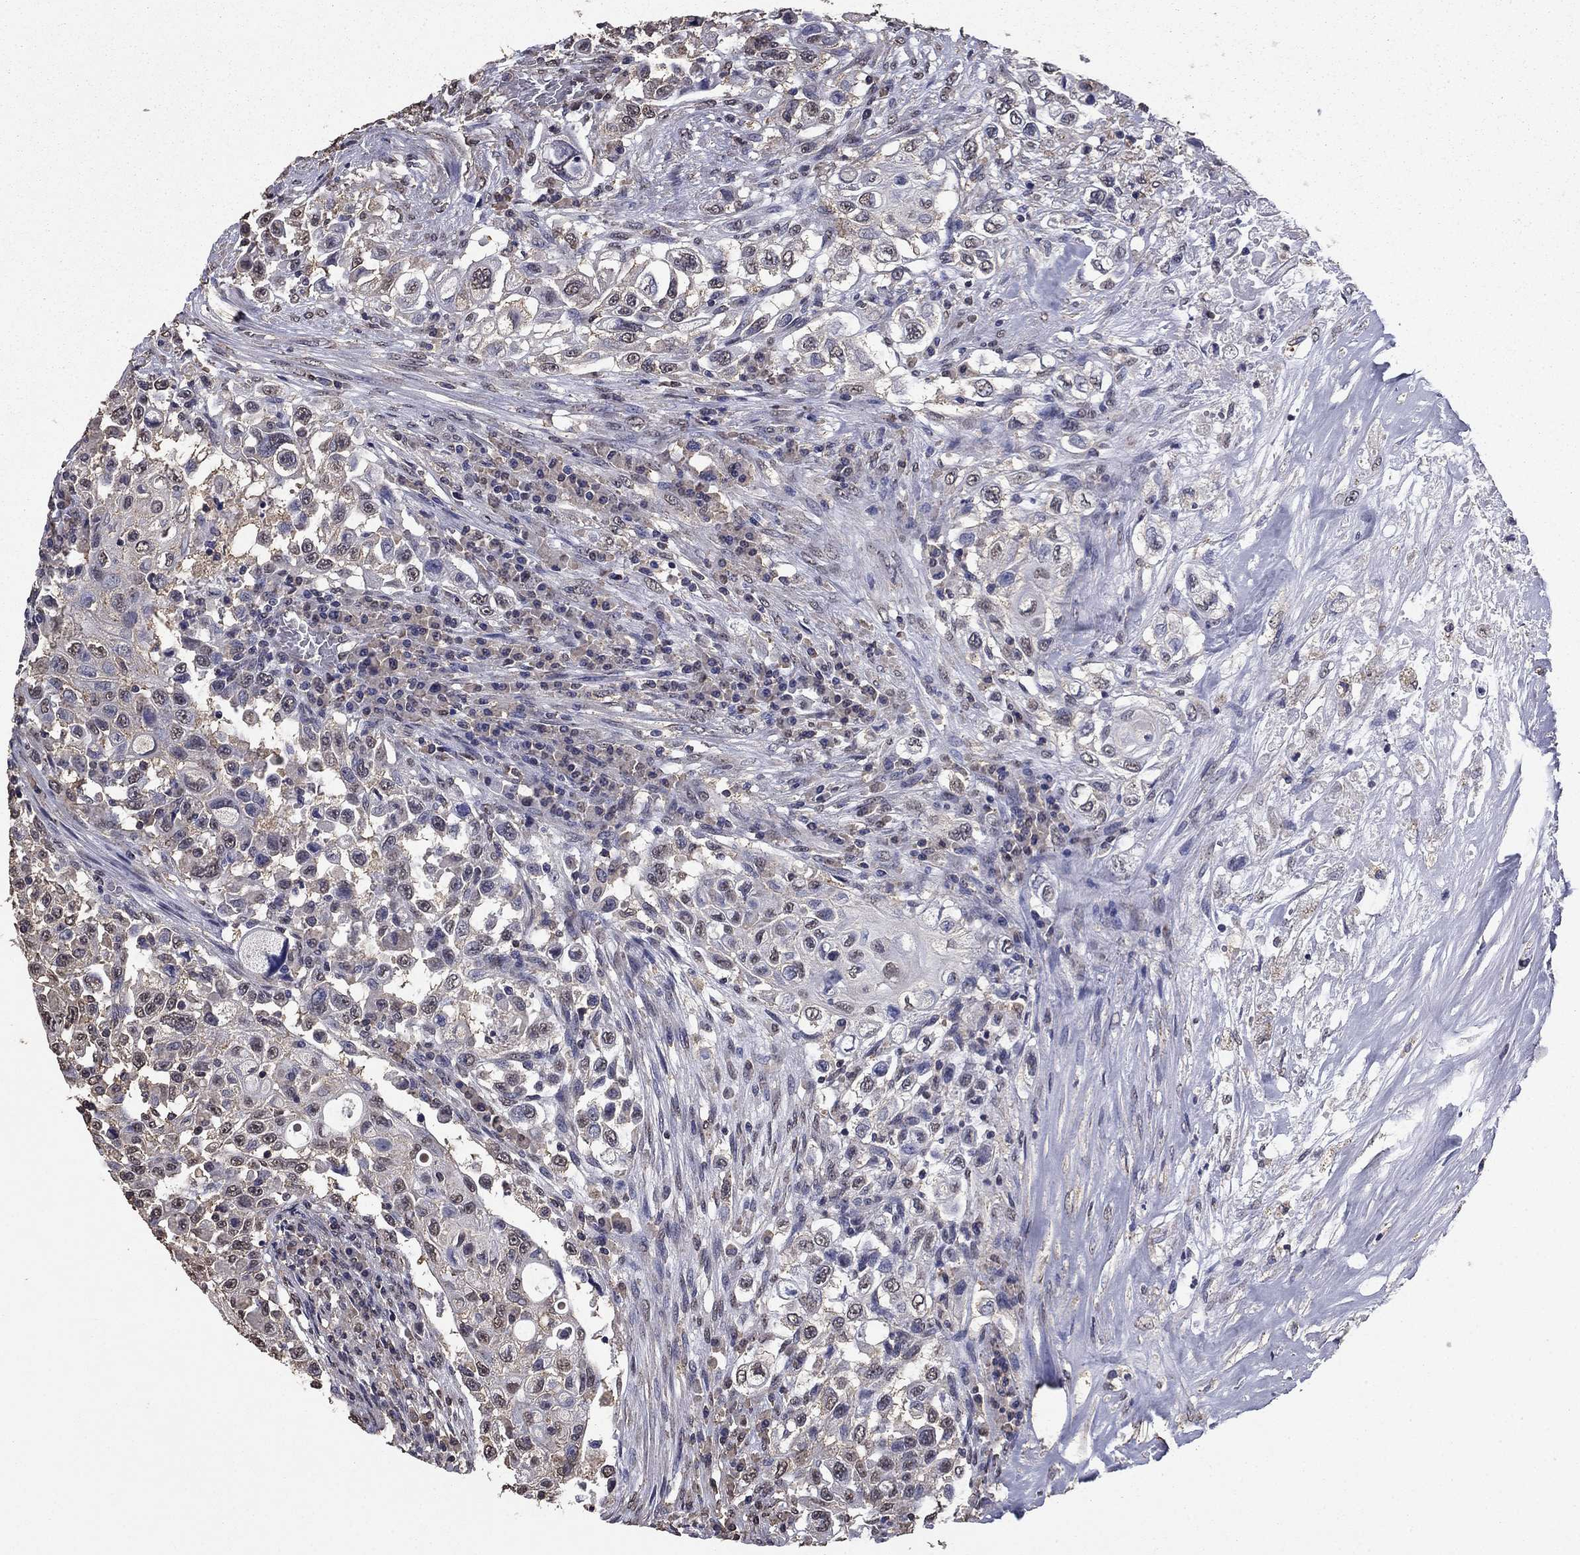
{"staining": {"intensity": "negative", "quantity": "none", "location": "none"}, "tissue": "urothelial cancer", "cell_type": "Tumor cells", "image_type": "cancer", "snomed": [{"axis": "morphology", "description": "Urothelial carcinoma, High grade"}, {"axis": "topography", "description": "Urinary bladder"}], "caption": "Immunohistochemistry micrograph of neoplastic tissue: human urothelial carcinoma (high-grade) stained with DAB (3,3'-diaminobenzidine) displays no significant protein staining in tumor cells.", "gene": "MFAP3L", "patient": {"sex": "female", "age": 56}}